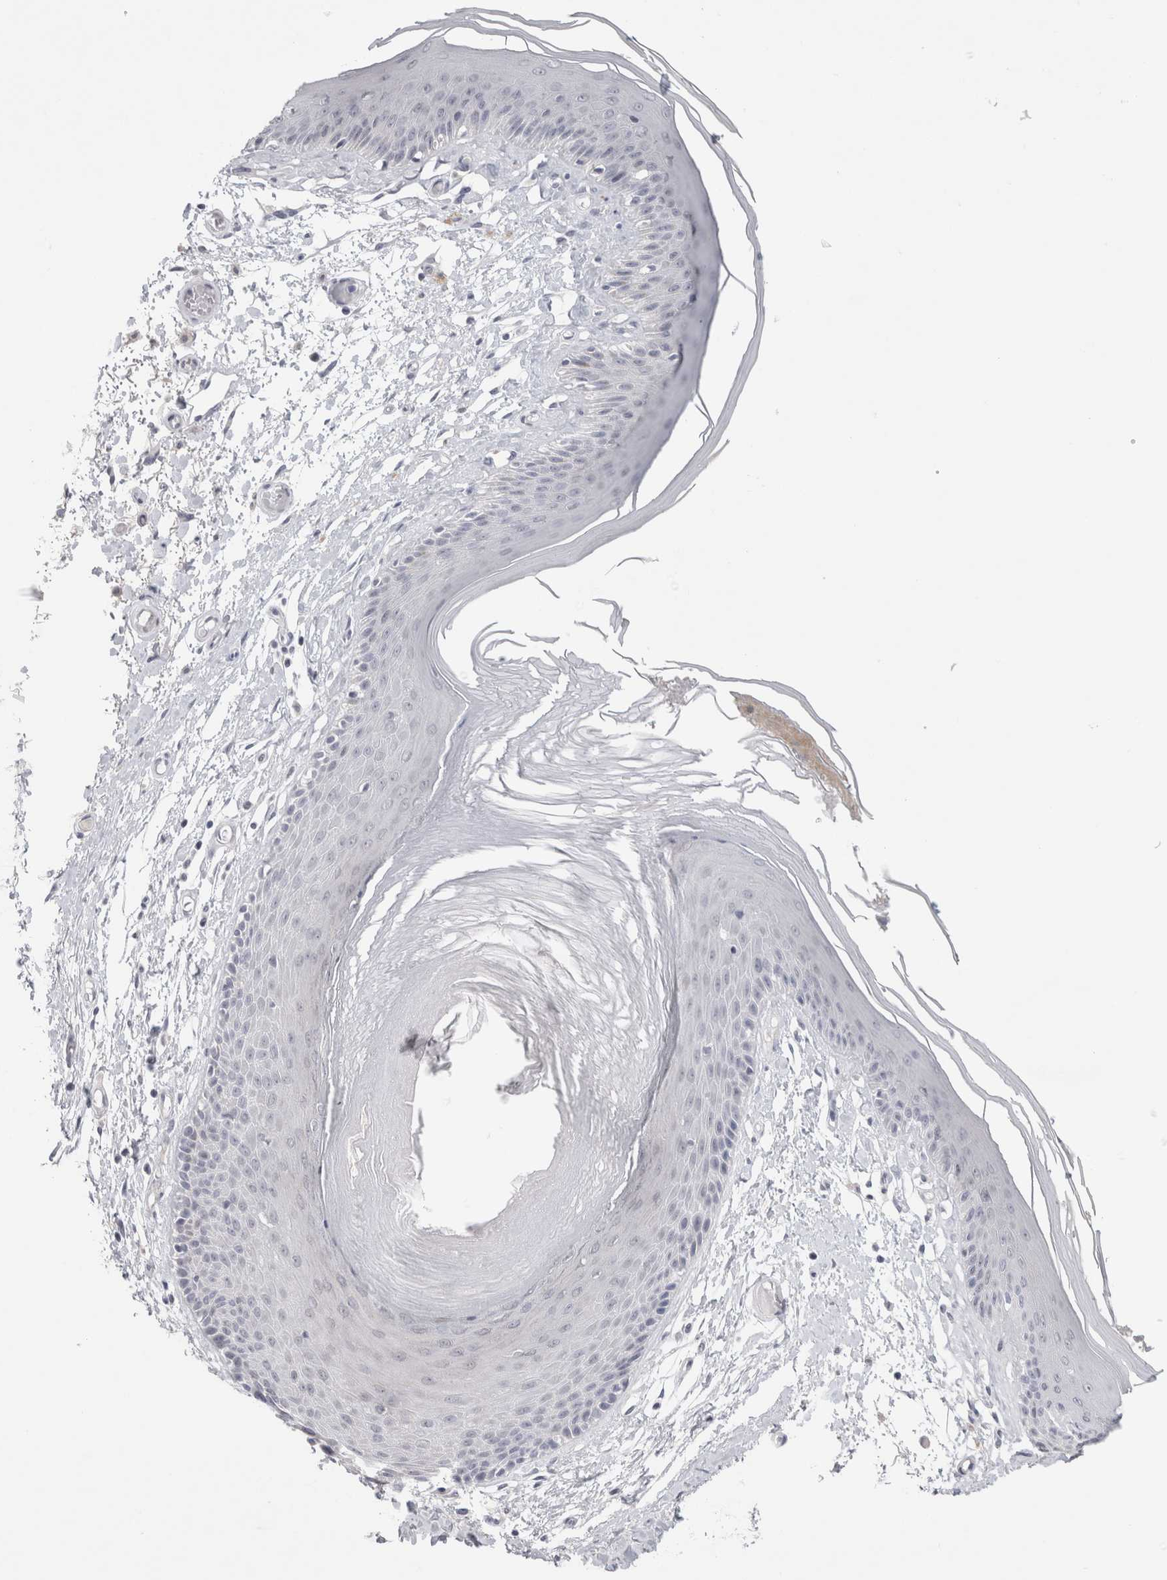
{"staining": {"intensity": "negative", "quantity": "none", "location": "none"}, "tissue": "skin", "cell_type": "Epidermal cells", "image_type": "normal", "snomed": [{"axis": "morphology", "description": "Normal tissue, NOS"}, {"axis": "topography", "description": "Vulva"}], "caption": "A high-resolution photomicrograph shows immunohistochemistry (IHC) staining of benign skin, which exhibits no significant positivity in epidermal cells.", "gene": "TONSL", "patient": {"sex": "female", "age": 73}}